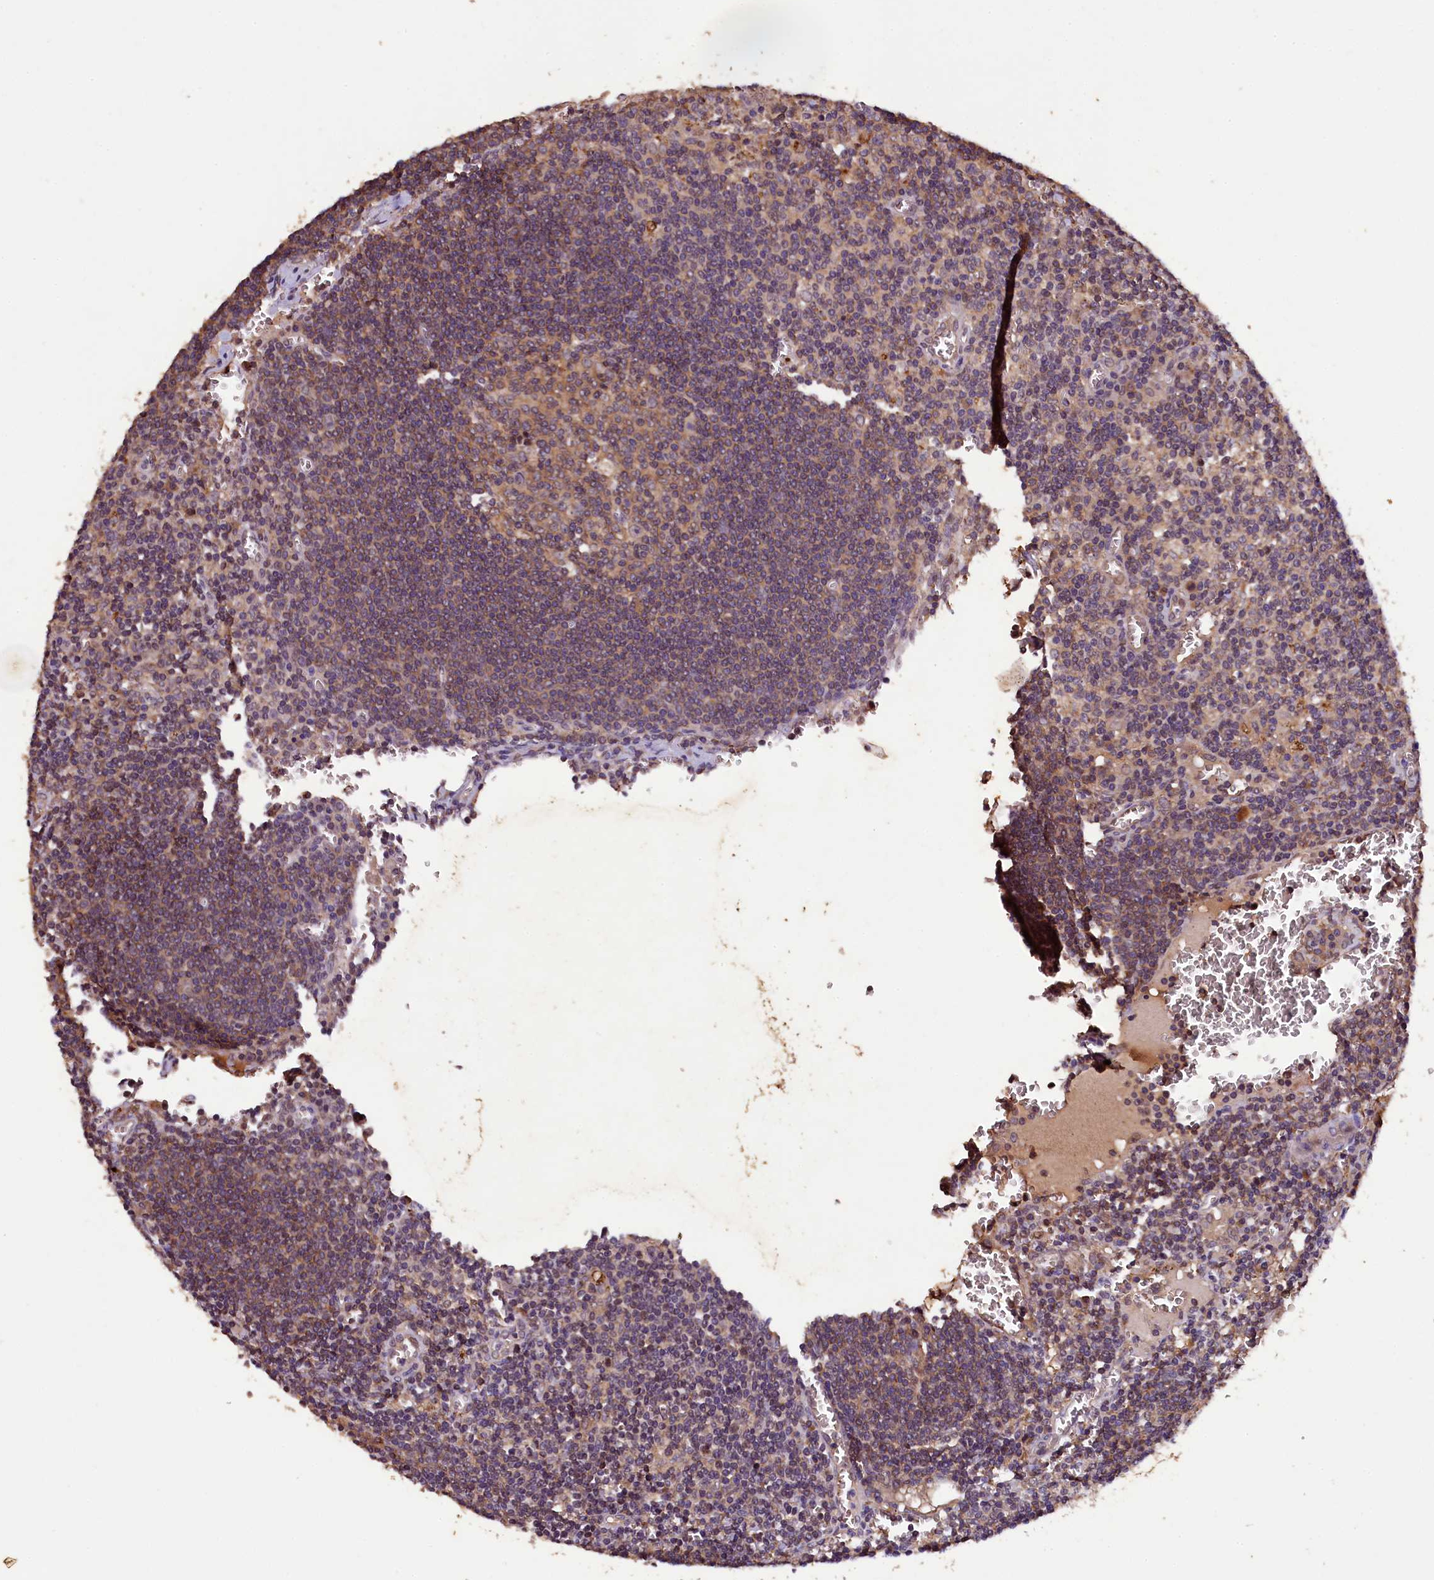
{"staining": {"intensity": "moderate", "quantity": ">75%", "location": "cytoplasmic/membranous"}, "tissue": "lymph node", "cell_type": "Germinal center cells", "image_type": "normal", "snomed": [{"axis": "morphology", "description": "Normal tissue, NOS"}, {"axis": "topography", "description": "Lymph node"}], "caption": "Immunohistochemical staining of normal lymph node displays medium levels of moderate cytoplasmic/membranous positivity in approximately >75% of germinal center cells. The protein is shown in brown color, while the nuclei are stained blue.", "gene": "PLXNB1", "patient": {"sex": "female", "age": 73}}